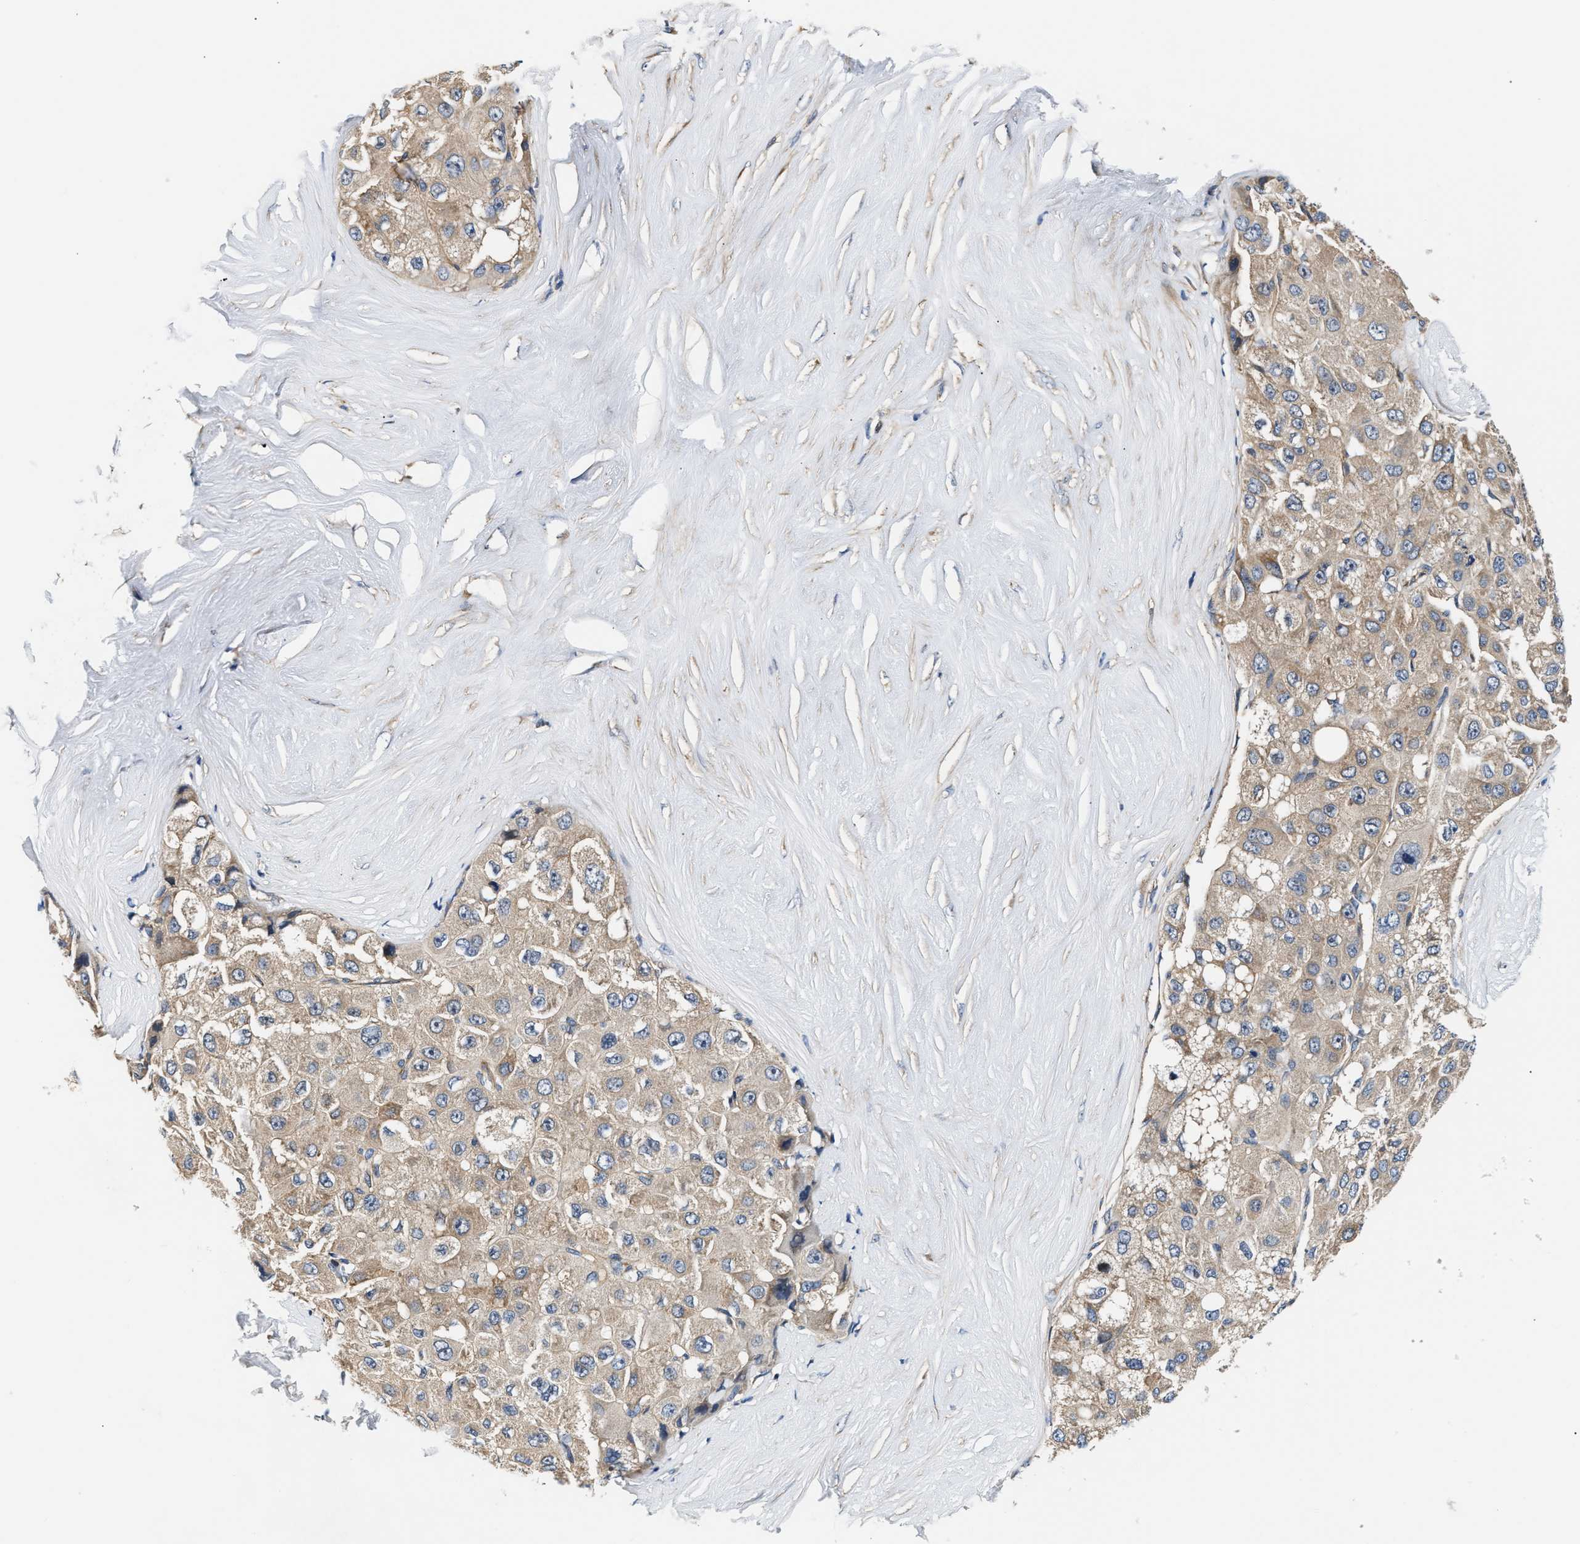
{"staining": {"intensity": "weak", "quantity": ">75%", "location": "cytoplasmic/membranous"}, "tissue": "liver cancer", "cell_type": "Tumor cells", "image_type": "cancer", "snomed": [{"axis": "morphology", "description": "Carcinoma, Hepatocellular, NOS"}, {"axis": "topography", "description": "Liver"}], "caption": "The histopathology image reveals immunohistochemical staining of liver hepatocellular carcinoma. There is weak cytoplasmic/membranous staining is identified in approximately >75% of tumor cells.", "gene": "TEX2", "patient": {"sex": "male", "age": 80}}